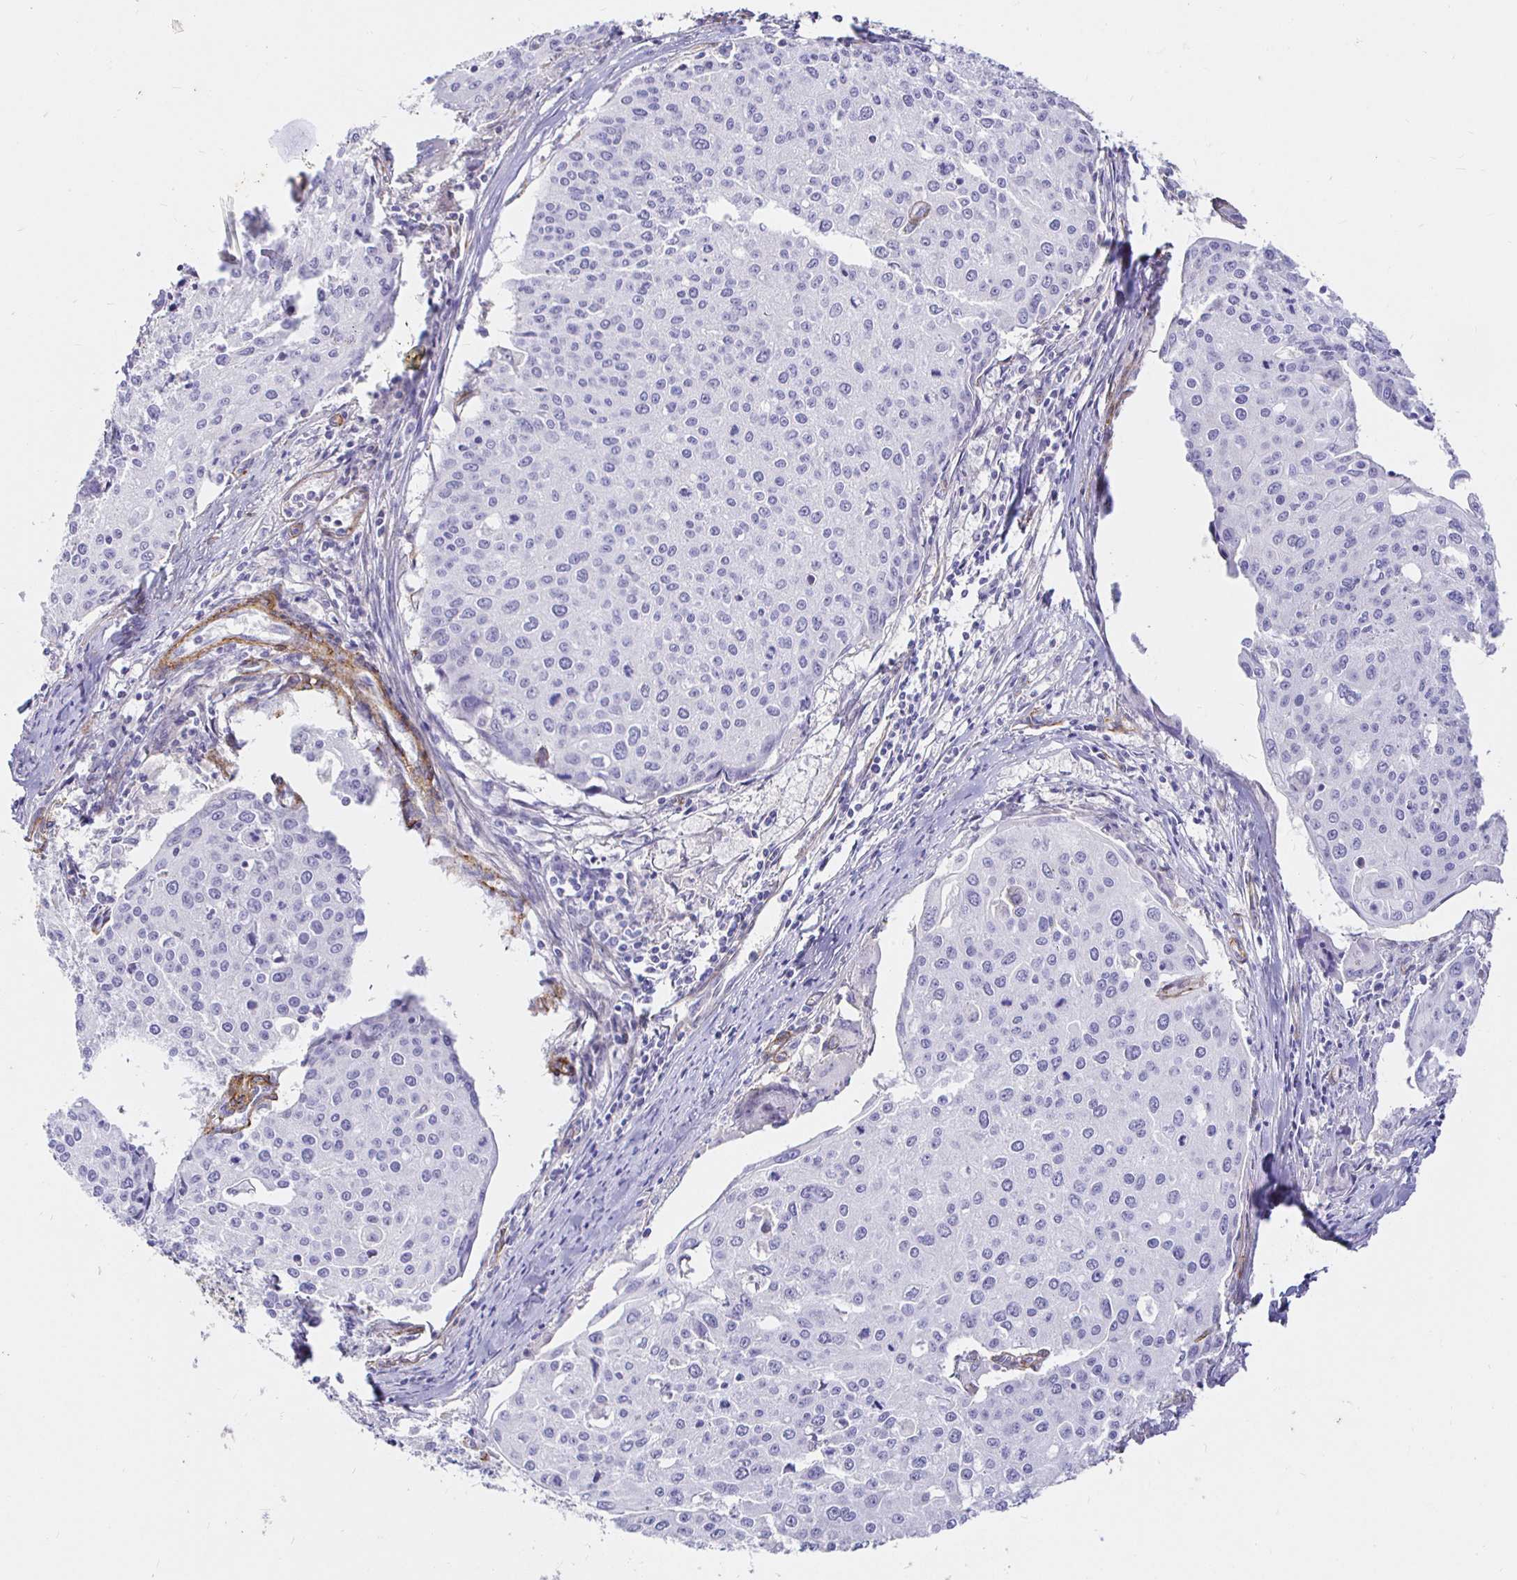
{"staining": {"intensity": "negative", "quantity": "none", "location": "none"}, "tissue": "cervical cancer", "cell_type": "Tumor cells", "image_type": "cancer", "snomed": [{"axis": "morphology", "description": "Squamous cell carcinoma, NOS"}, {"axis": "topography", "description": "Cervix"}], "caption": "Tumor cells are negative for brown protein staining in squamous cell carcinoma (cervical).", "gene": "PALM2AKAP2", "patient": {"sex": "female", "age": 38}}